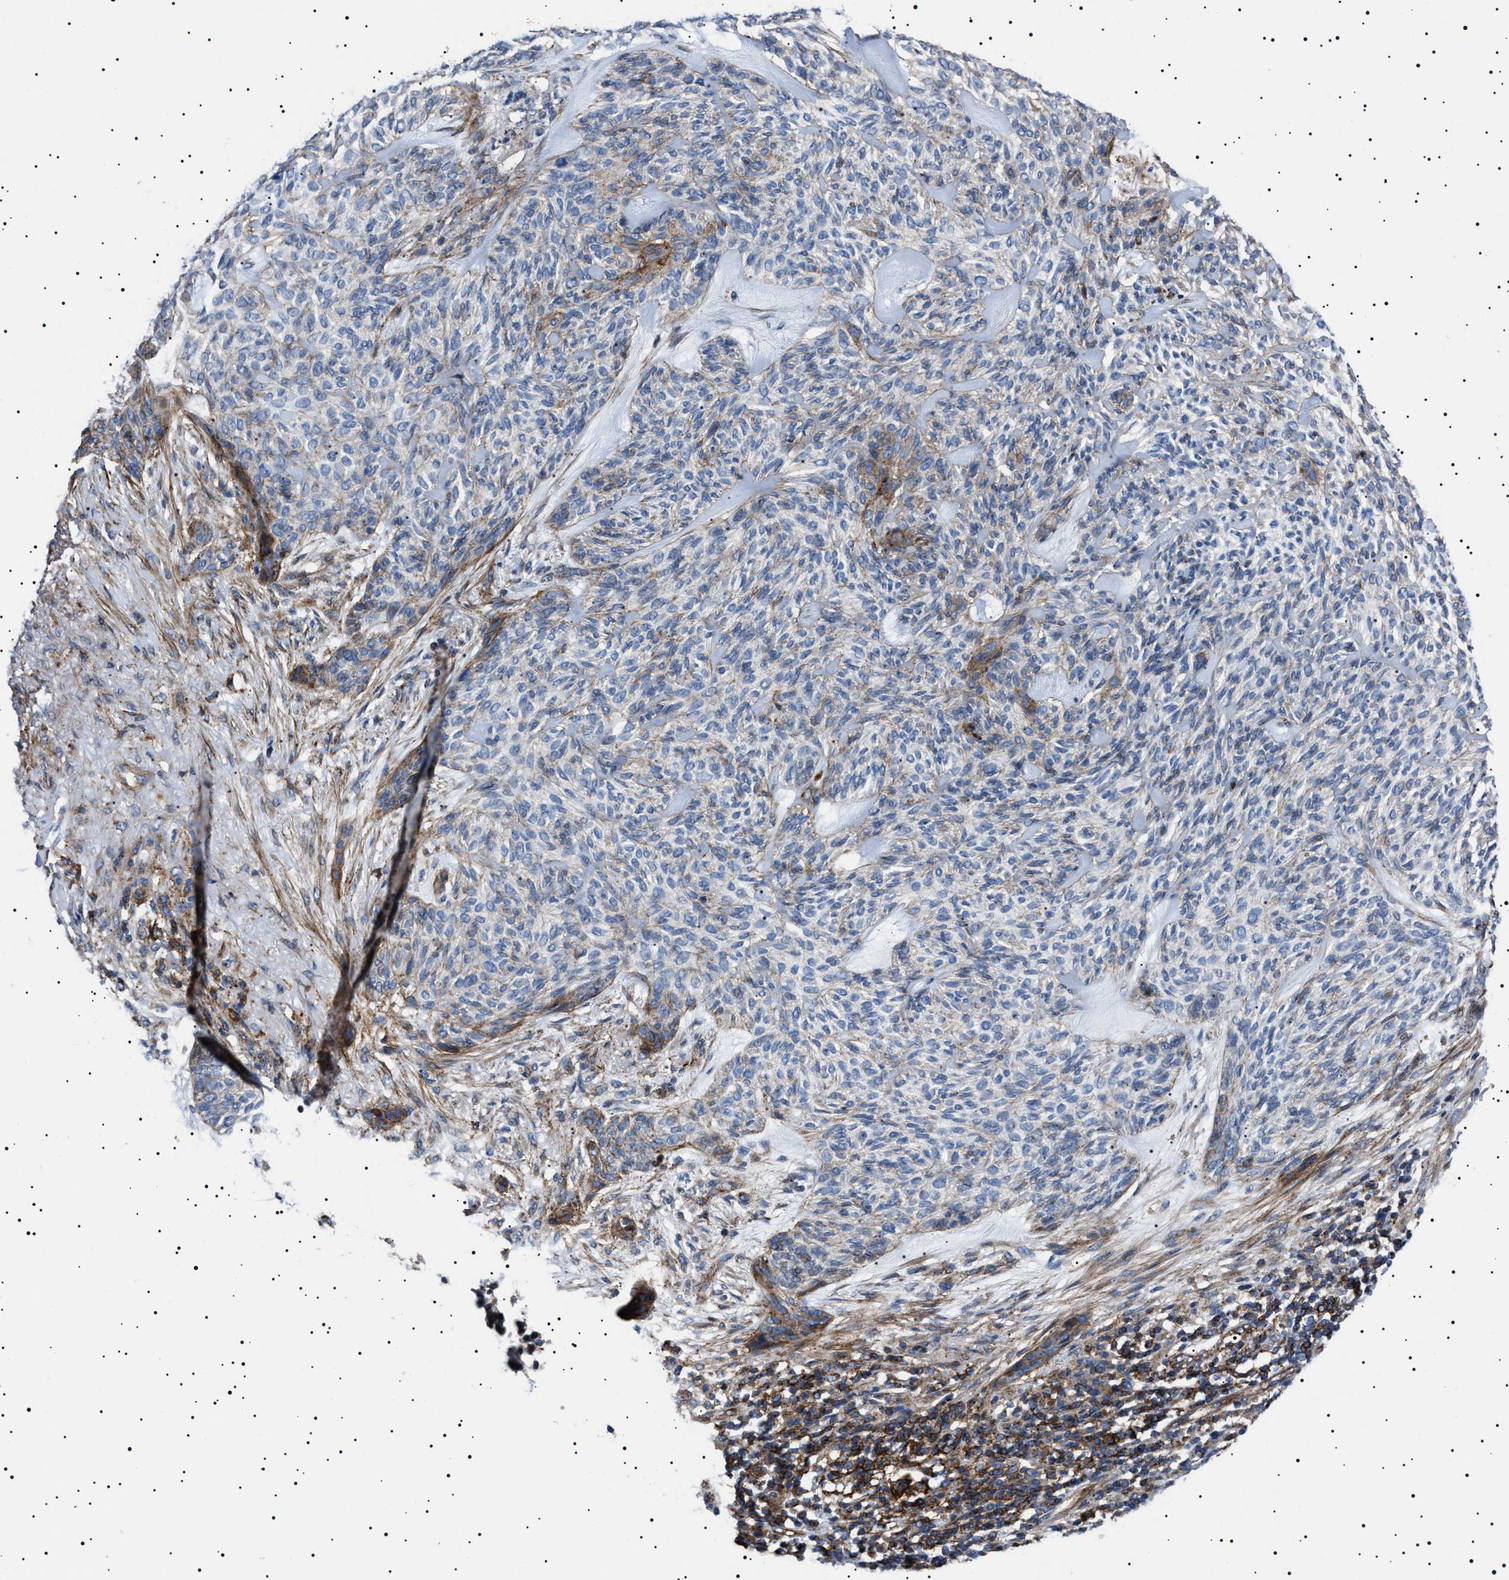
{"staining": {"intensity": "weak", "quantity": "<25%", "location": "cytoplasmic/membranous"}, "tissue": "skin cancer", "cell_type": "Tumor cells", "image_type": "cancer", "snomed": [{"axis": "morphology", "description": "Basal cell carcinoma"}, {"axis": "topography", "description": "Skin"}], "caption": "Immunohistochemical staining of skin cancer (basal cell carcinoma) reveals no significant staining in tumor cells.", "gene": "NEU1", "patient": {"sex": "male", "age": 55}}